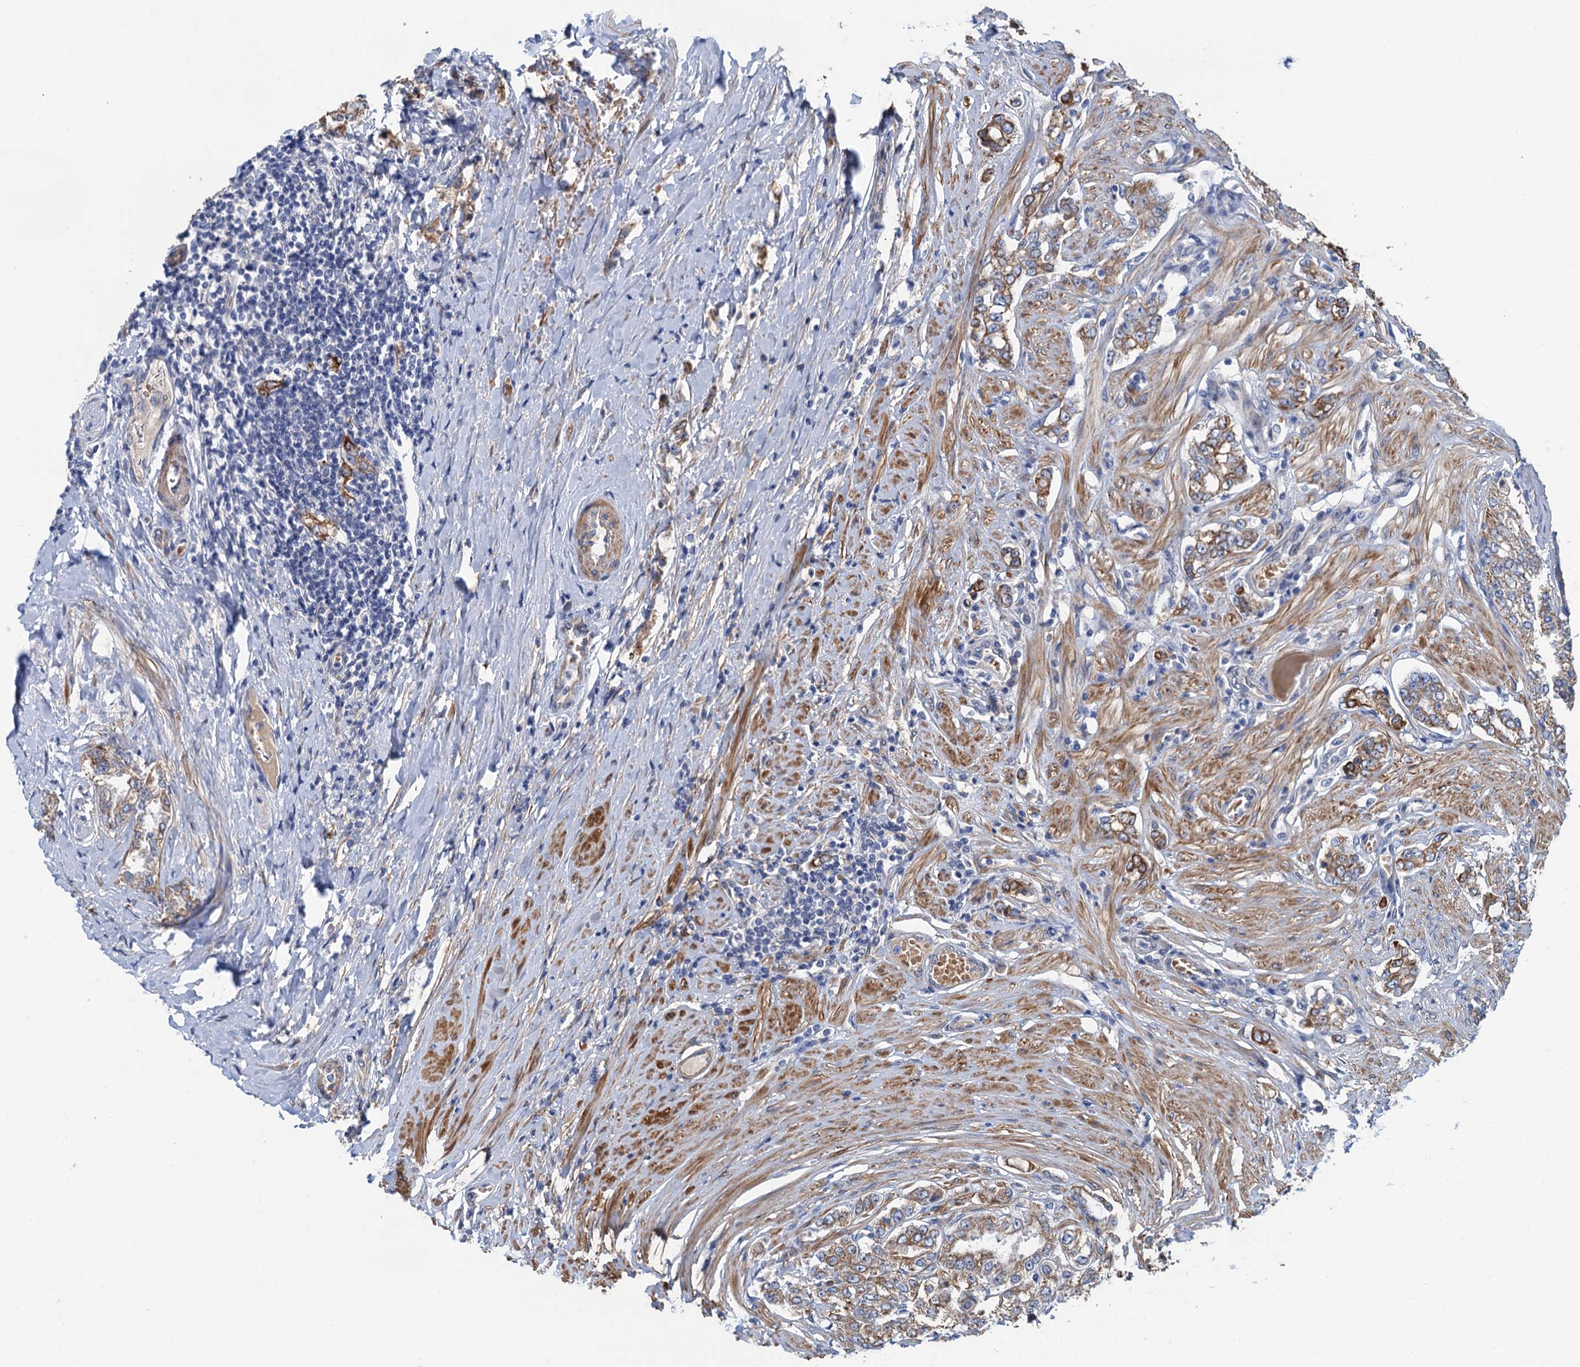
{"staining": {"intensity": "moderate", "quantity": ">75%", "location": "cytoplasmic/membranous"}, "tissue": "prostate cancer", "cell_type": "Tumor cells", "image_type": "cancer", "snomed": [{"axis": "morphology", "description": "Adenocarcinoma, High grade"}, {"axis": "topography", "description": "Prostate"}], "caption": "Immunohistochemical staining of human adenocarcinoma (high-grade) (prostate) reveals medium levels of moderate cytoplasmic/membranous protein expression in about >75% of tumor cells. (DAB = brown stain, brightfield microscopy at high magnification).", "gene": "SMCO3", "patient": {"sex": "male", "age": 64}}